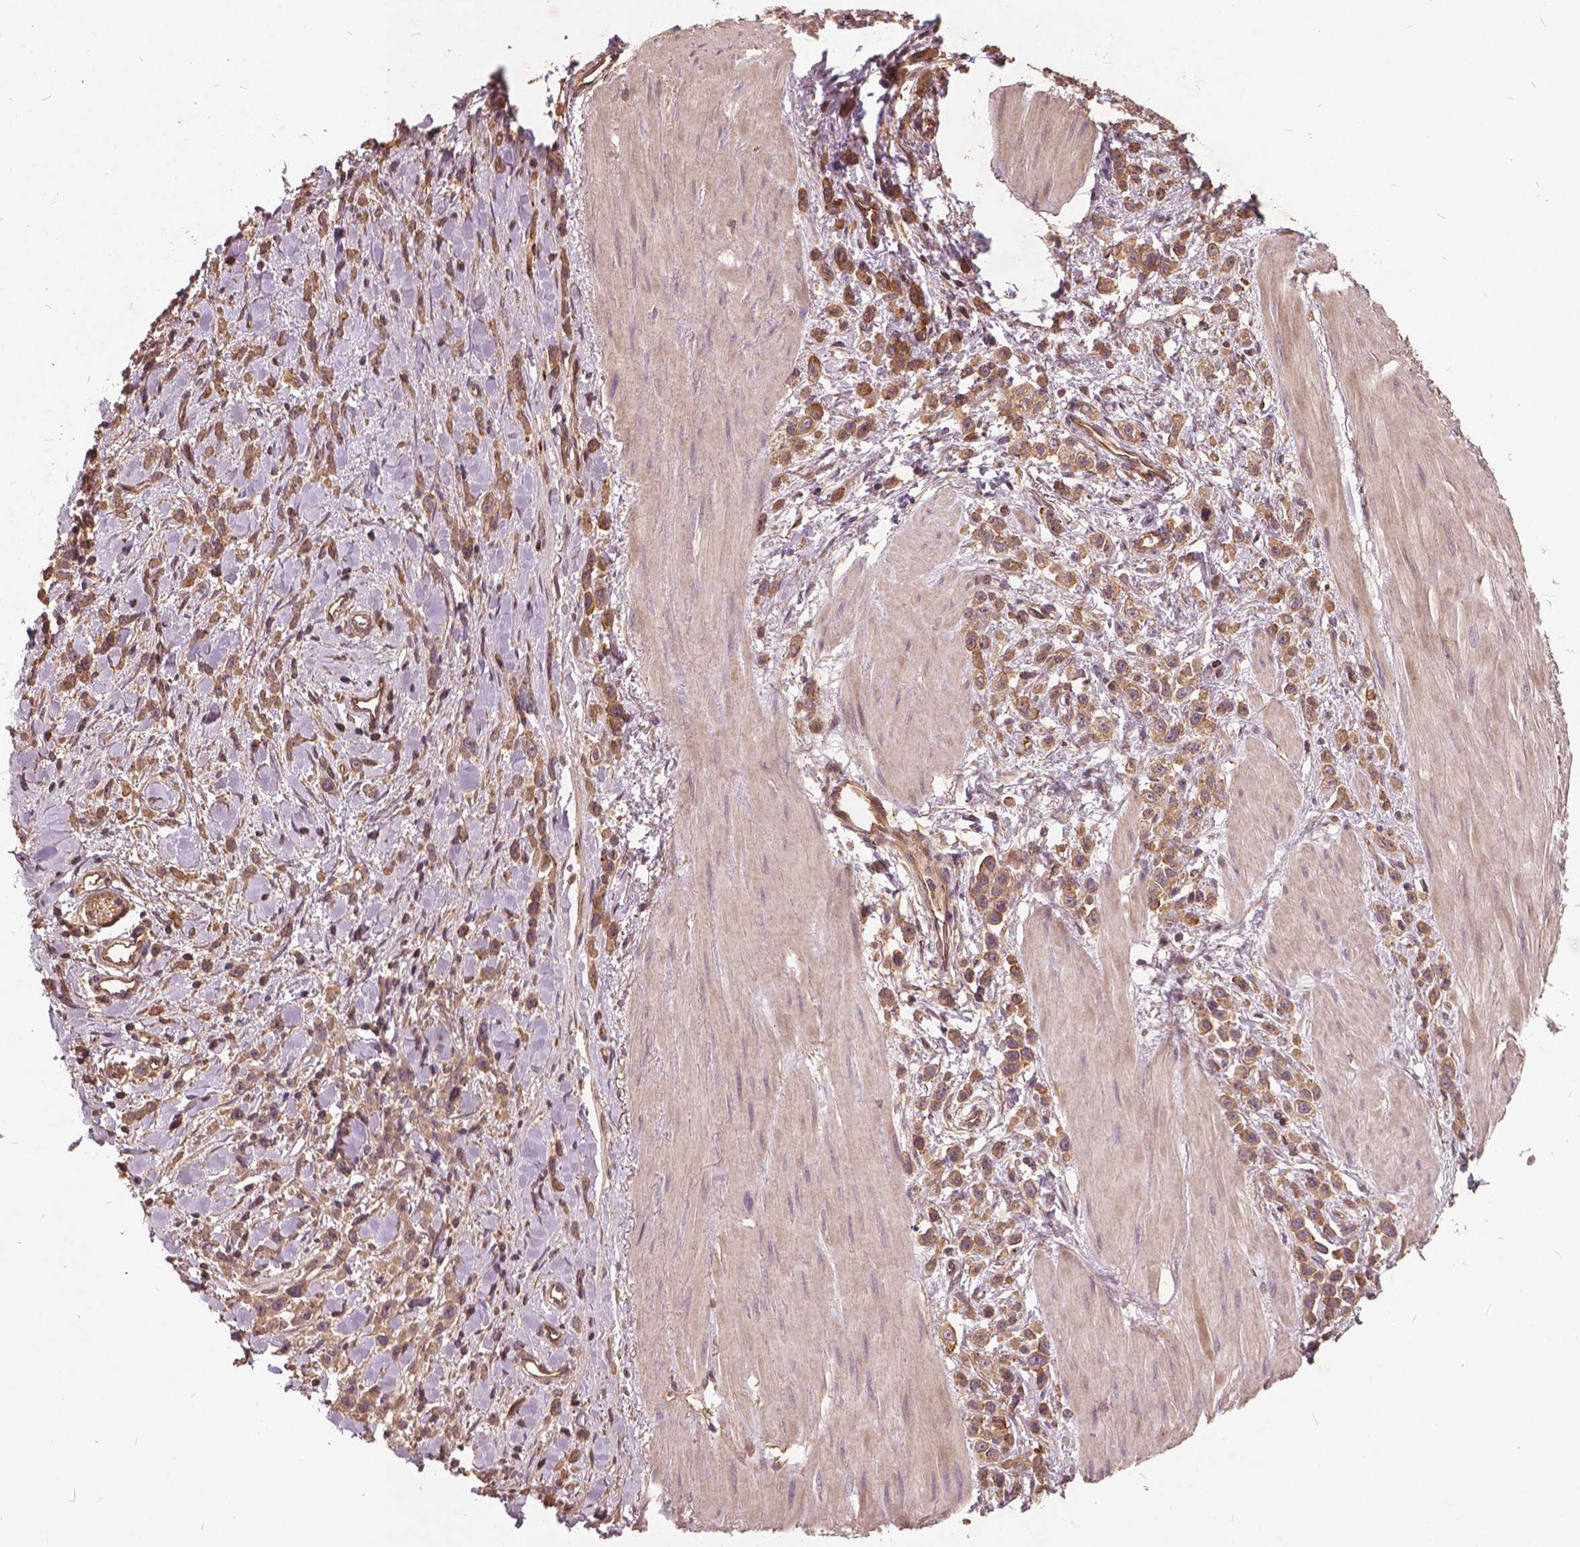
{"staining": {"intensity": "moderate", "quantity": ">75%", "location": "cytoplasmic/membranous"}, "tissue": "stomach cancer", "cell_type": "Tumor cells", "image_type": "cancer", "snomed": [{"axis": "morphology", "description": "Adenocarcinoma, NOS"}, {"axis": "topography", "description": "Stomach"}], "caption": "Human adenocarcinoma (stomach) stained with a protein marker displays moderate staining in tumor cells.", "gene": "UBXN2A", "patient": {"sex": "male", "age": 47}}